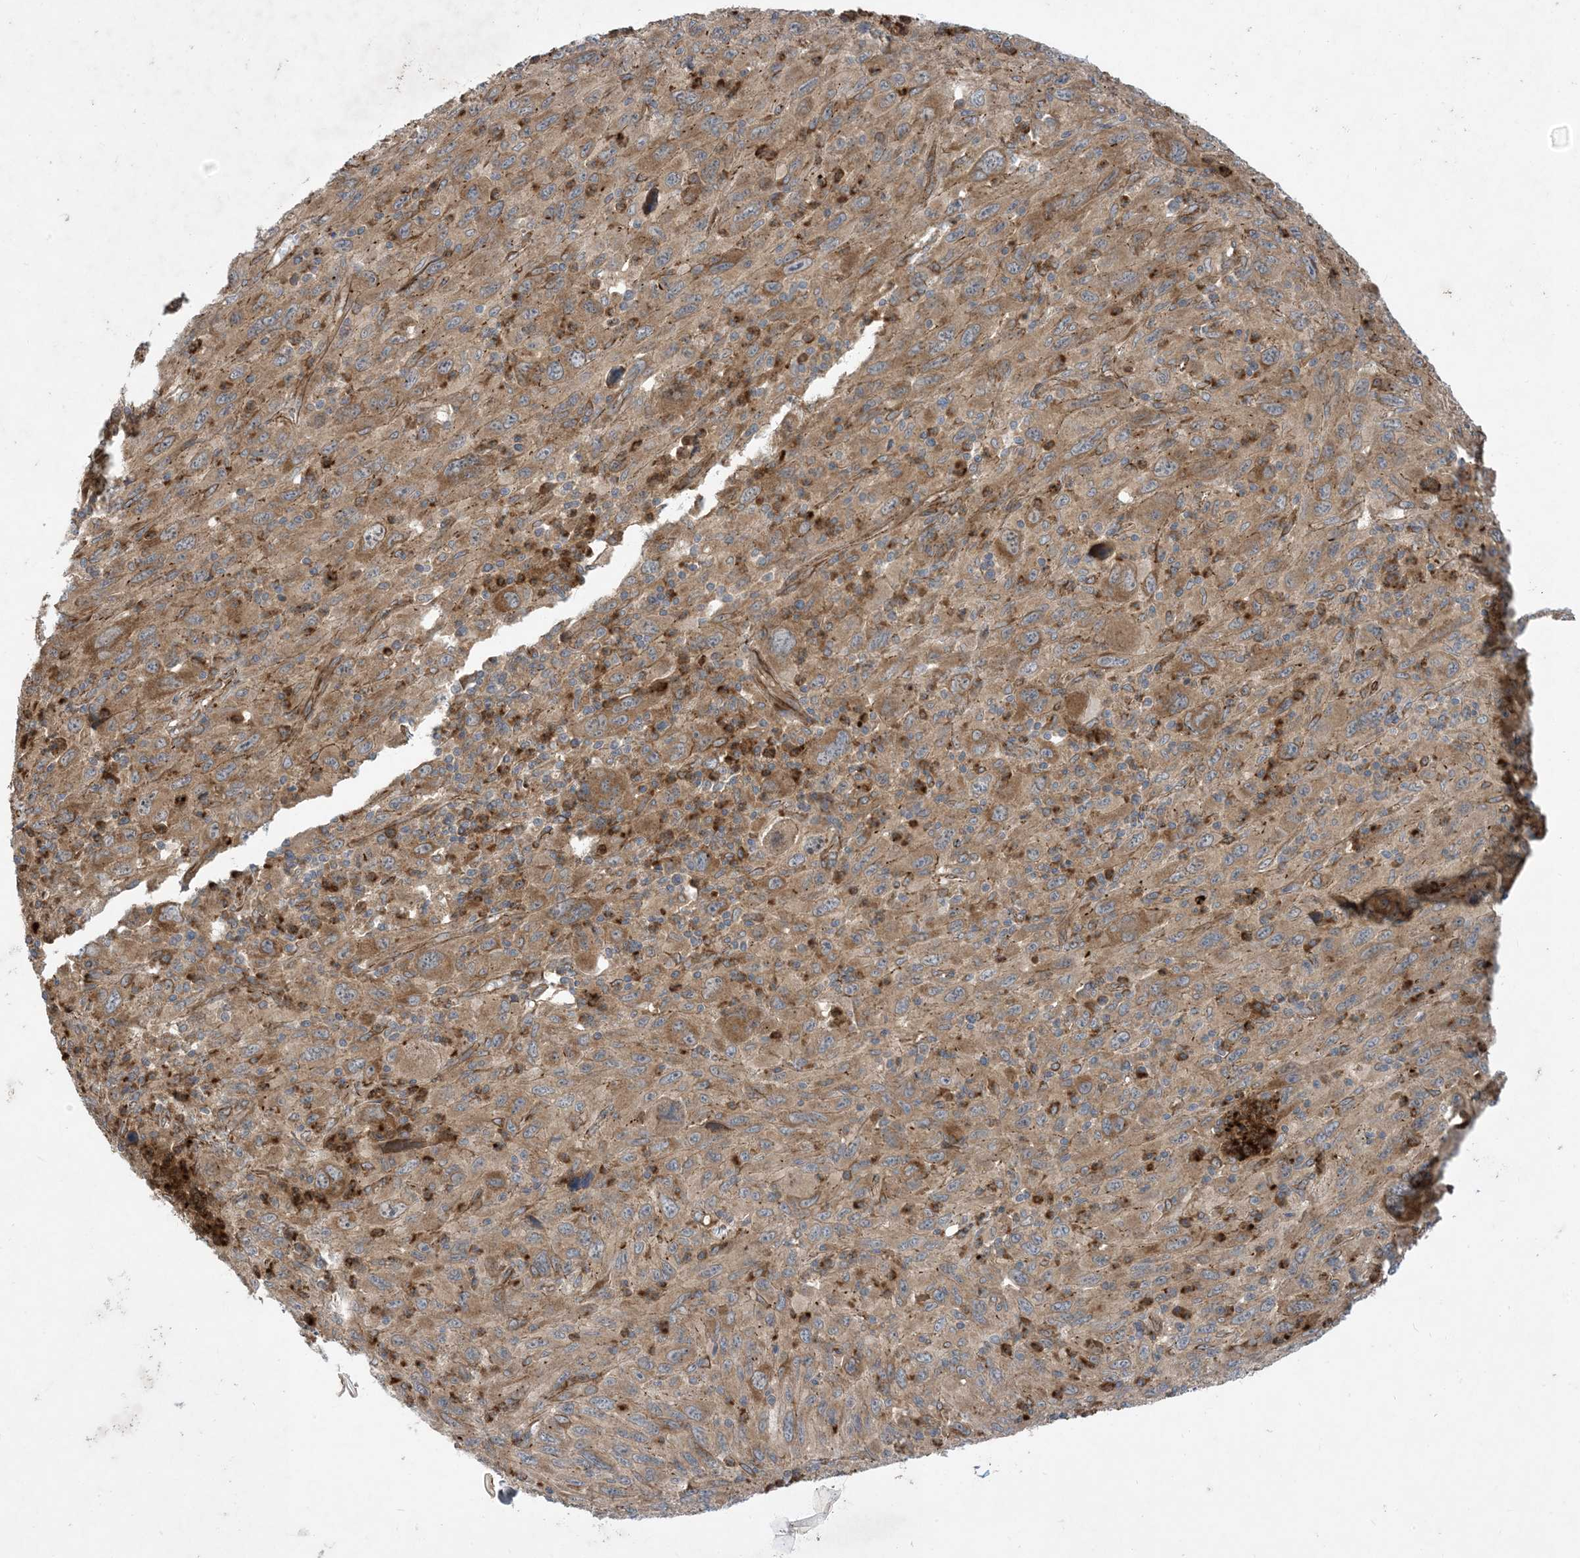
{"staining": {"intensity": "moderate", "quantity": ">75%", "location": "cytoplasmic/membranous"}, "tissue": "melanoma", "cell_type": "Tumor cells", "image_type": "cancer", "snomed": [{"axis": "morphology", "description": "Malignant melanoma, Metastatic site"}, {"axis": "topography", "description": "Skin"}], "caption": "DAB immunohistochemical staining of human malignant melanoma (metastatic site) displays moderate cytoplasmic/membranous protein positivity in about >75% of tumor cells. (Brightfield microscopy of DAB IHC at high magnification).", "gene": "OTOP1", "patient": {"sex": "female", "age": 56}}